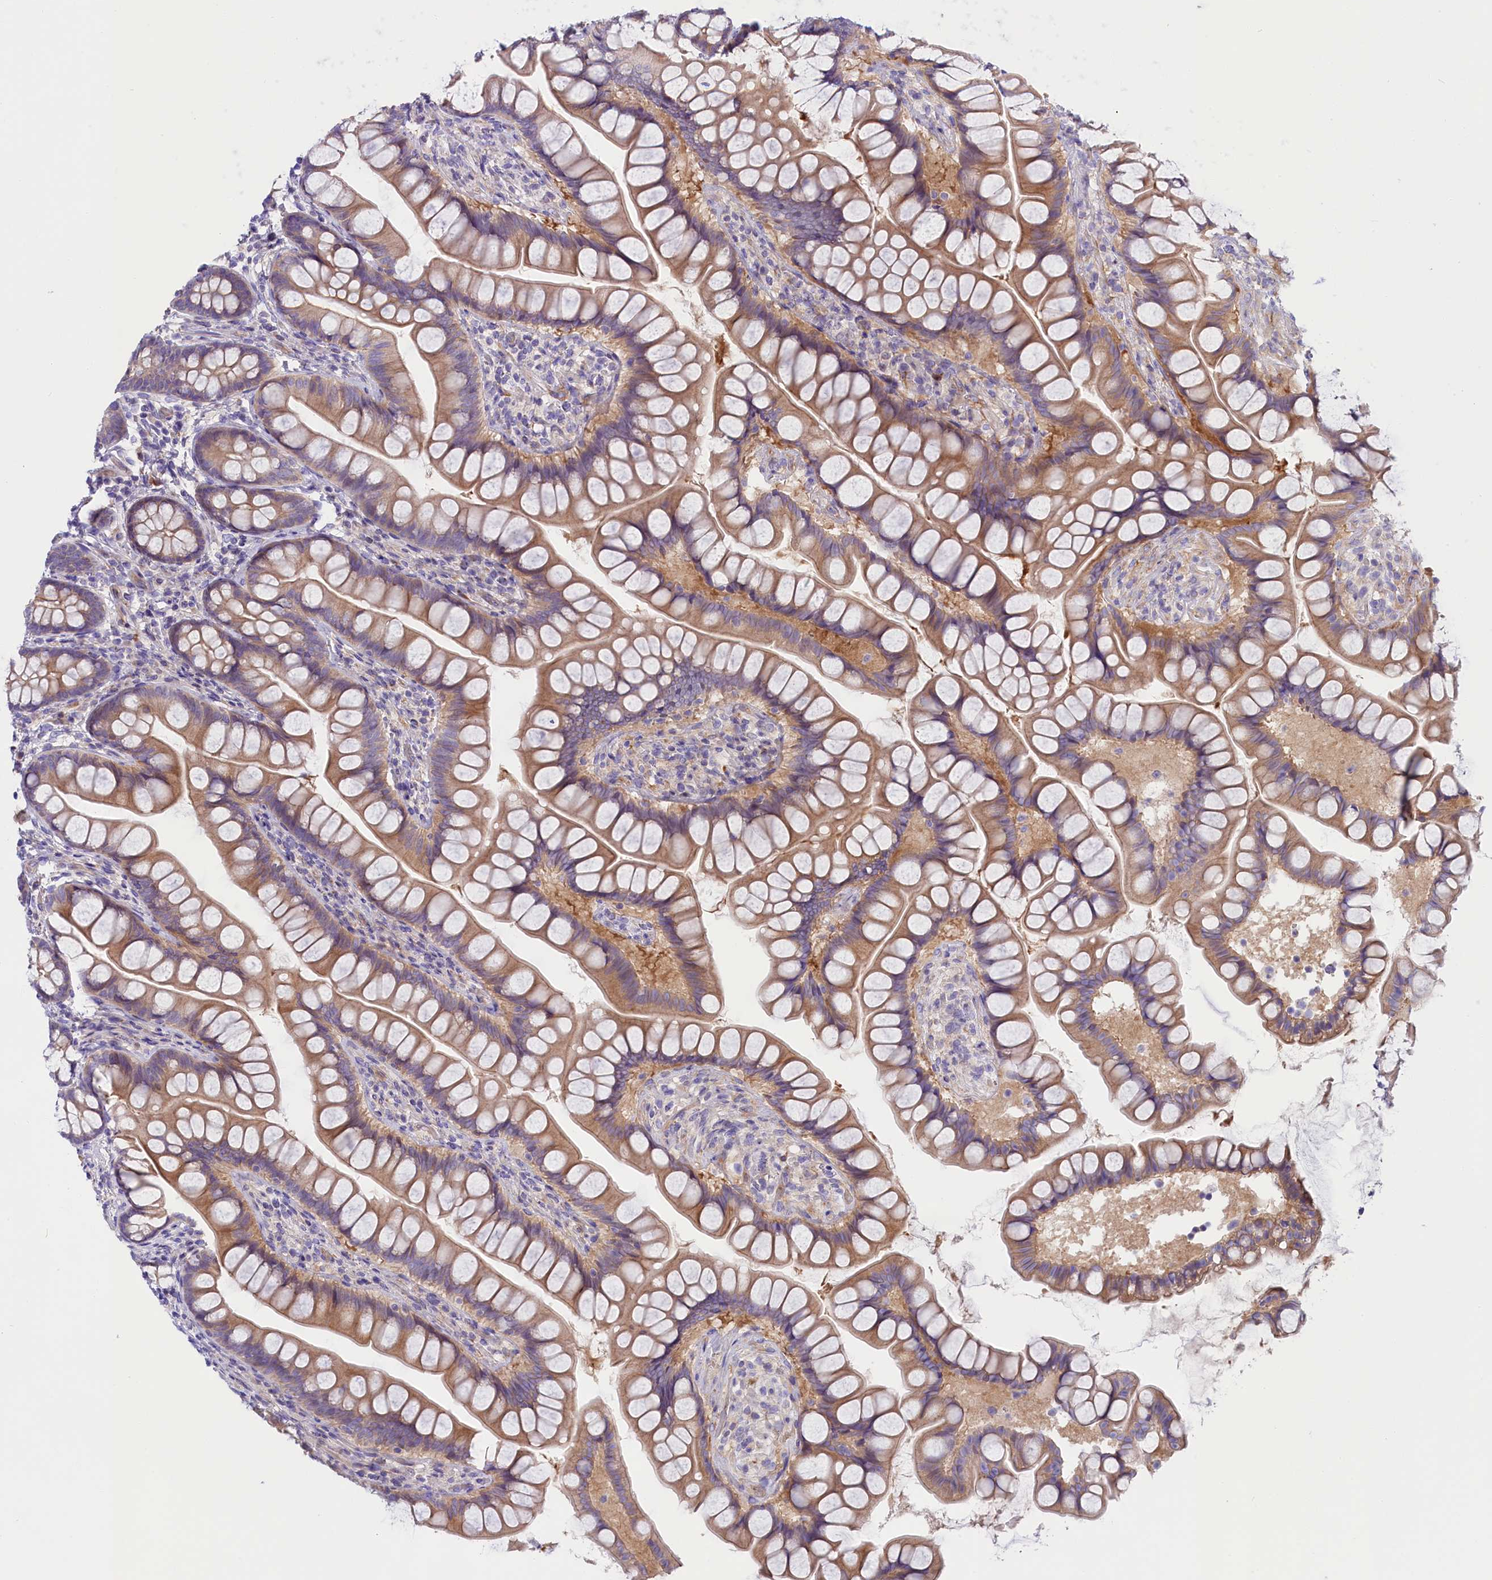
{"staining": {"intensity": "moderate", "quantity": "25%-75%", "location": "cytoplasmic/membranous"}, "tissue": "small intestine", "cell_type": "Glandular cells", "image_type": "normal", "snomed": [{"axis": "morphology", "description": "Normal tissue, NOS"}, {"axis": "topography", "description": "Small intestine"}], "caption": "A micrograph of human small intestine stained for a protein displays moderate cytoplasmic/membranous brown staining in glandular cells.", "gene": "PPP1R13L", "patient": {"sex": "male", "age": 70}}